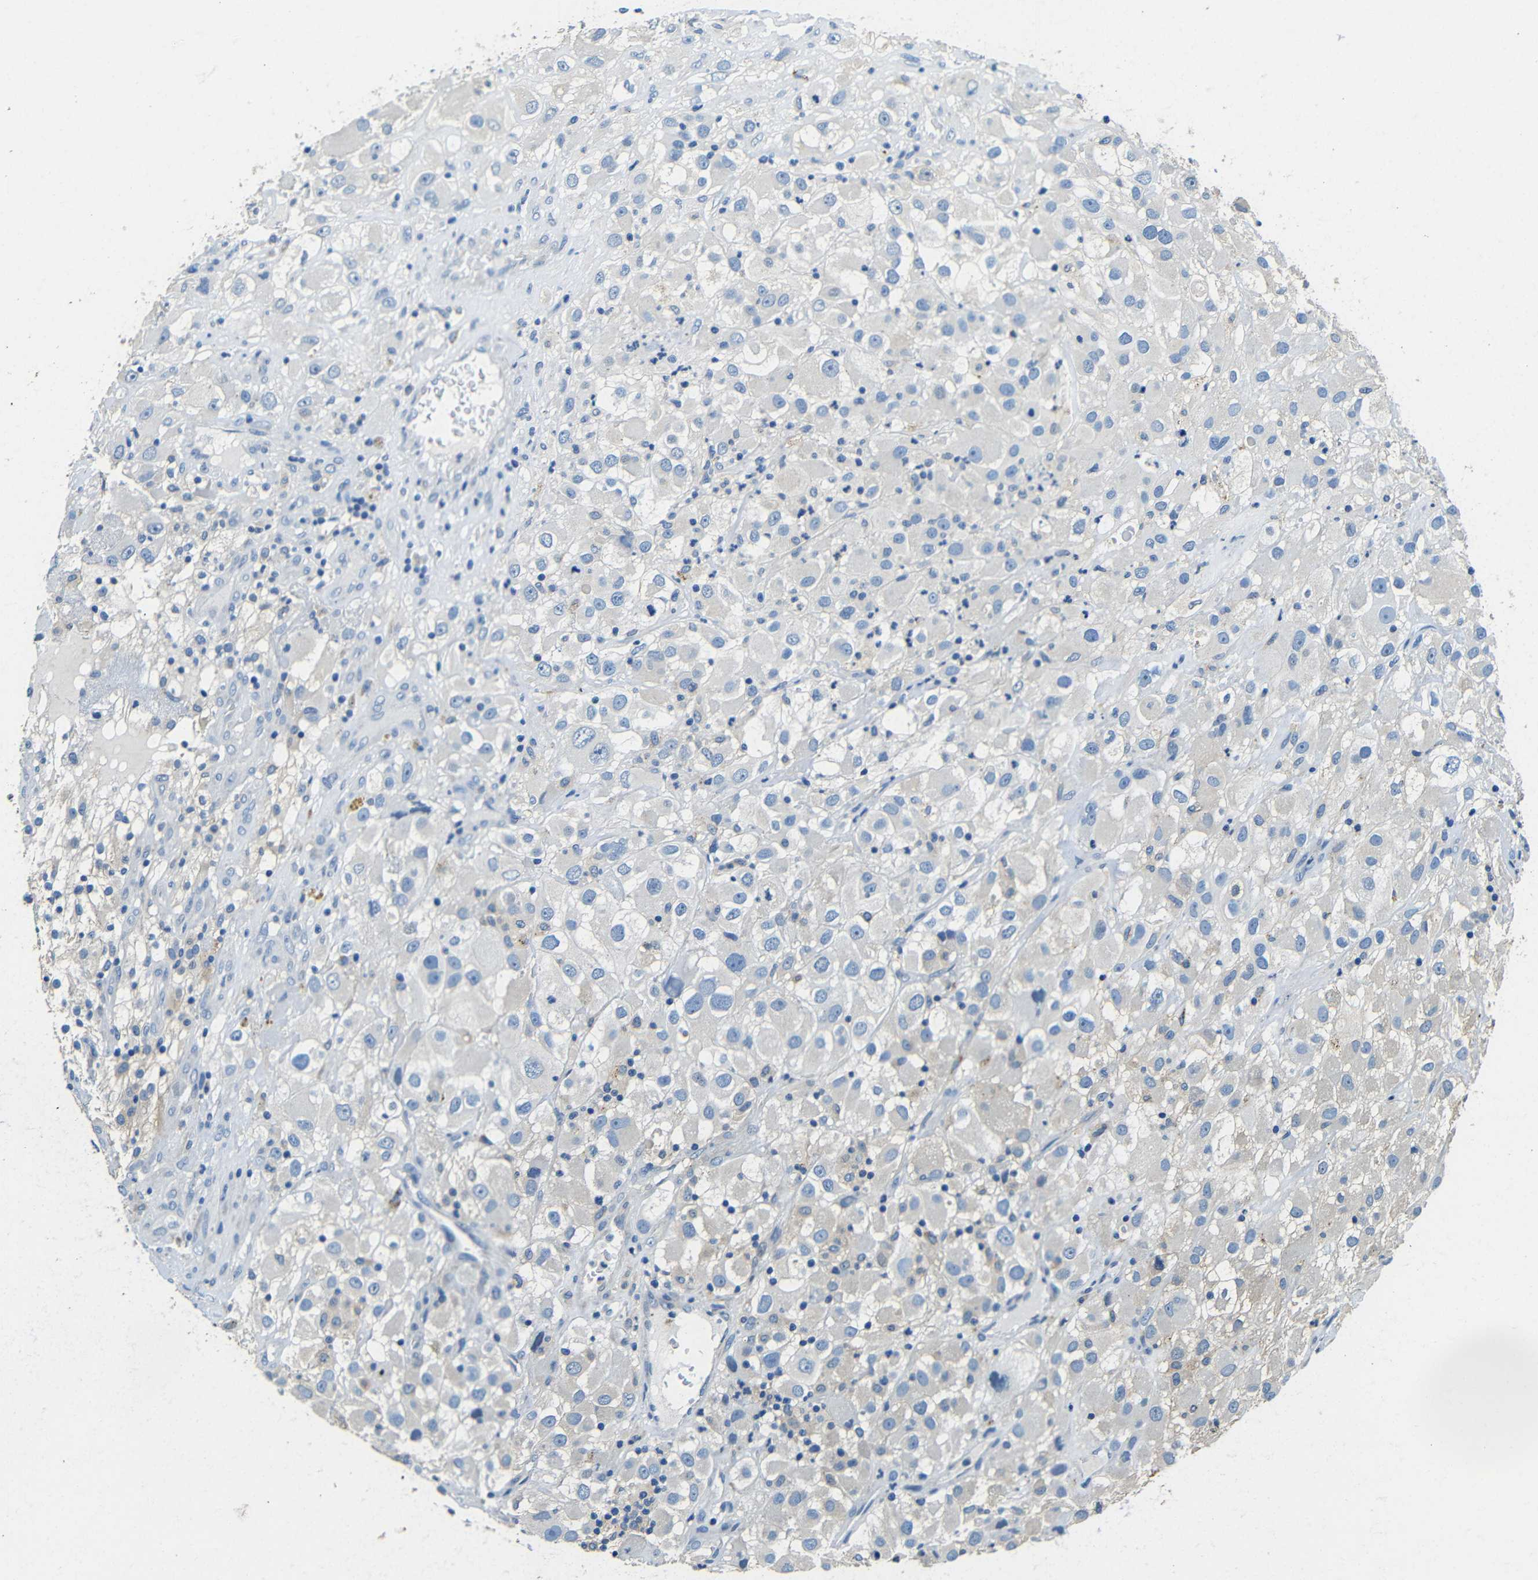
{"staining": {"intensity": "negative", "quantity": "none", "location": "none"}, "tissue": "renal cancer", "cell_type": "Tumor cells", "image_type": "cancer", "snomed": [{"axis": "morphology", "description": "Adenocarcinoma, NOS"}, {"axis": "topography", "description": "Kidney"}], "caption": "A high-resolution histopathology image shows immunohistochemistry staining of renal cancer (adenocarcinoma), which exhibits no significant positivity in tumor cells.", "gene": "FMO5", "patient": {"sex": "female", "age": 52}}